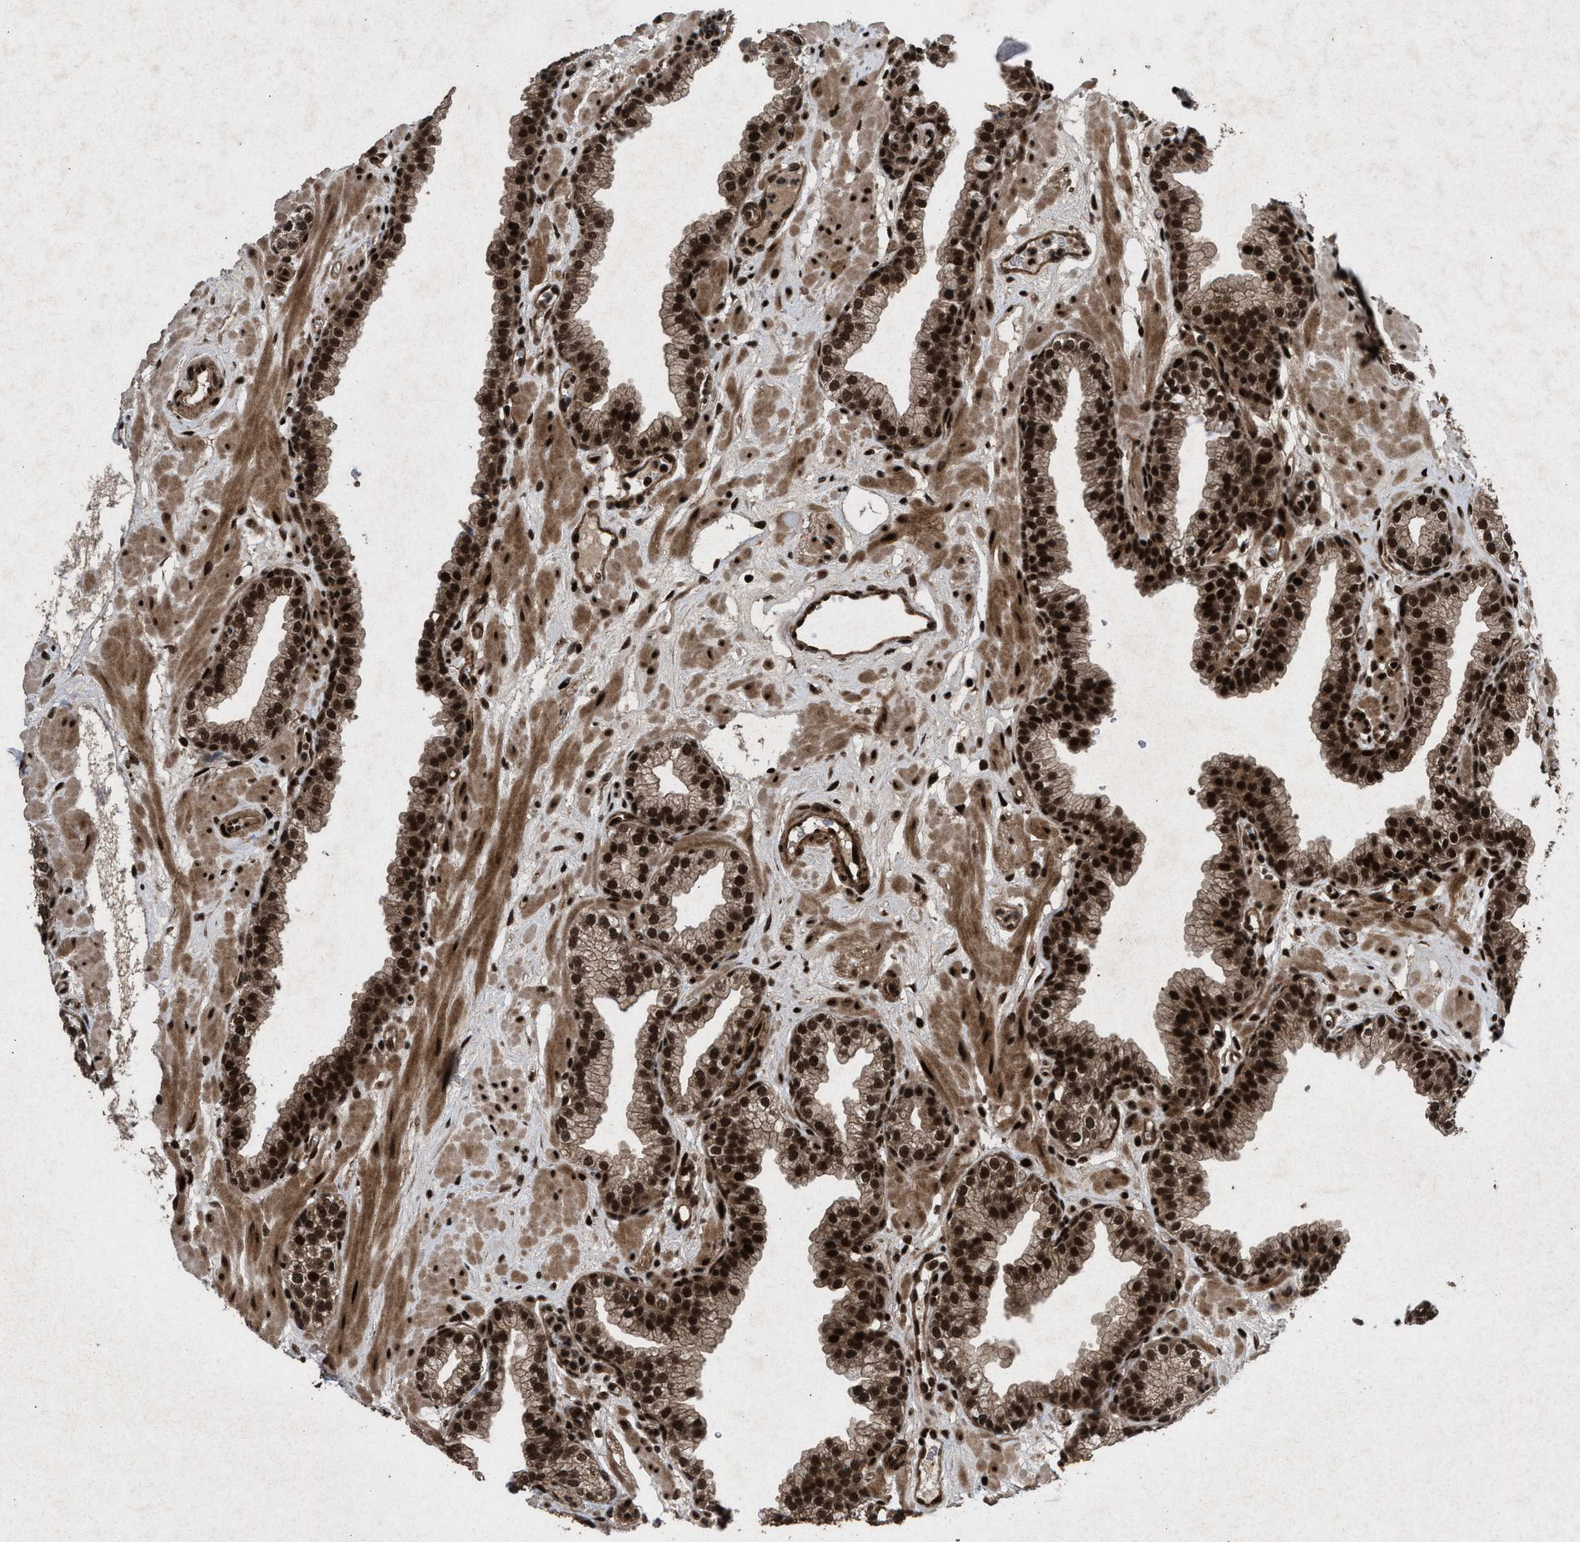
{"staining": {"intensity": "strong", "quantity": ">75%", "location": "cytoplasmic/membranous,nuclear"}, "tissue": "prostate", "cell_type": "Glandular cells", "image_type": "normal", "snomed": [{"axis": "morphology", "description": "Normal tissue, NOS"}, {"axis": "morphology", "description": "Urothelial carcinoma, Low grade"}, {"axis": "topography", "description": "Urinary bladder"}, {"axis": "topography", "description": "Prostate"}], "caption": "Immunohistochemical staining of benign human prostate reveals >75% levels of strong cytoplasmic/membranous,nuclear protein positivity in about >75% of glandular cells.", "gene": "WIZ", "patient": {"sex": "male", "age": 60}}